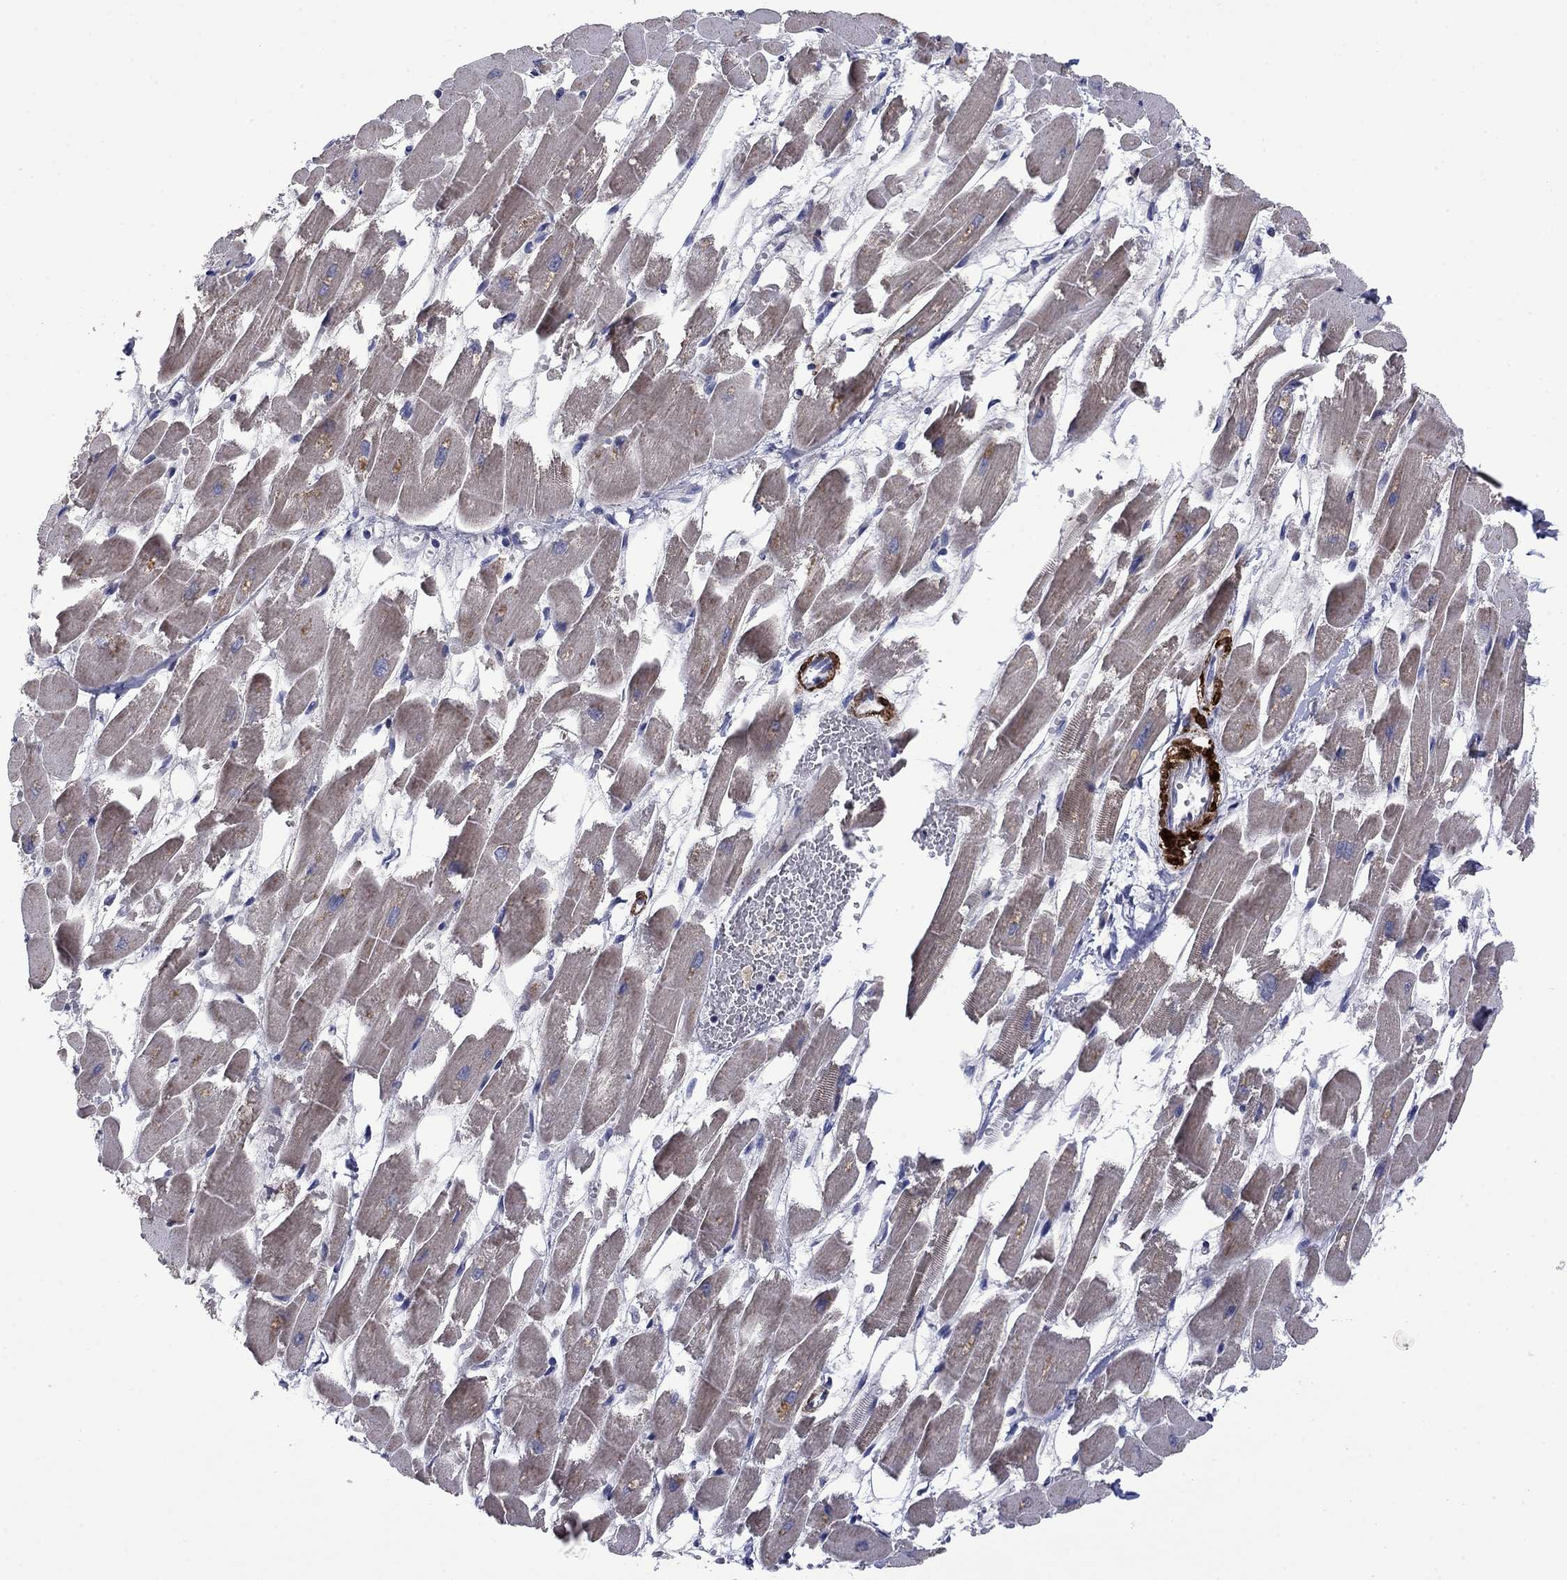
{"staining": {"intensity": "weak", "quantity": "25%-75%", "location": "cytoplasmic/membranous"}, "tissue": "heart muscle", "cell_type": "Cardiomyocytes", "image_type": "normal", "snomed": [{"axis": "morphology", "description": "Normal tissue, NOS"}, {"axis": "topography", "description": "Heart"}], "caption": "Cardiomyocytes exhibit weak cytoplasmic/membranous expression in approximately 25%-75% of cells in normal heart muscle. Nuclei are stained in blue.", "gene": "FRK", "patient": {"sex": "female", "age": 52}}